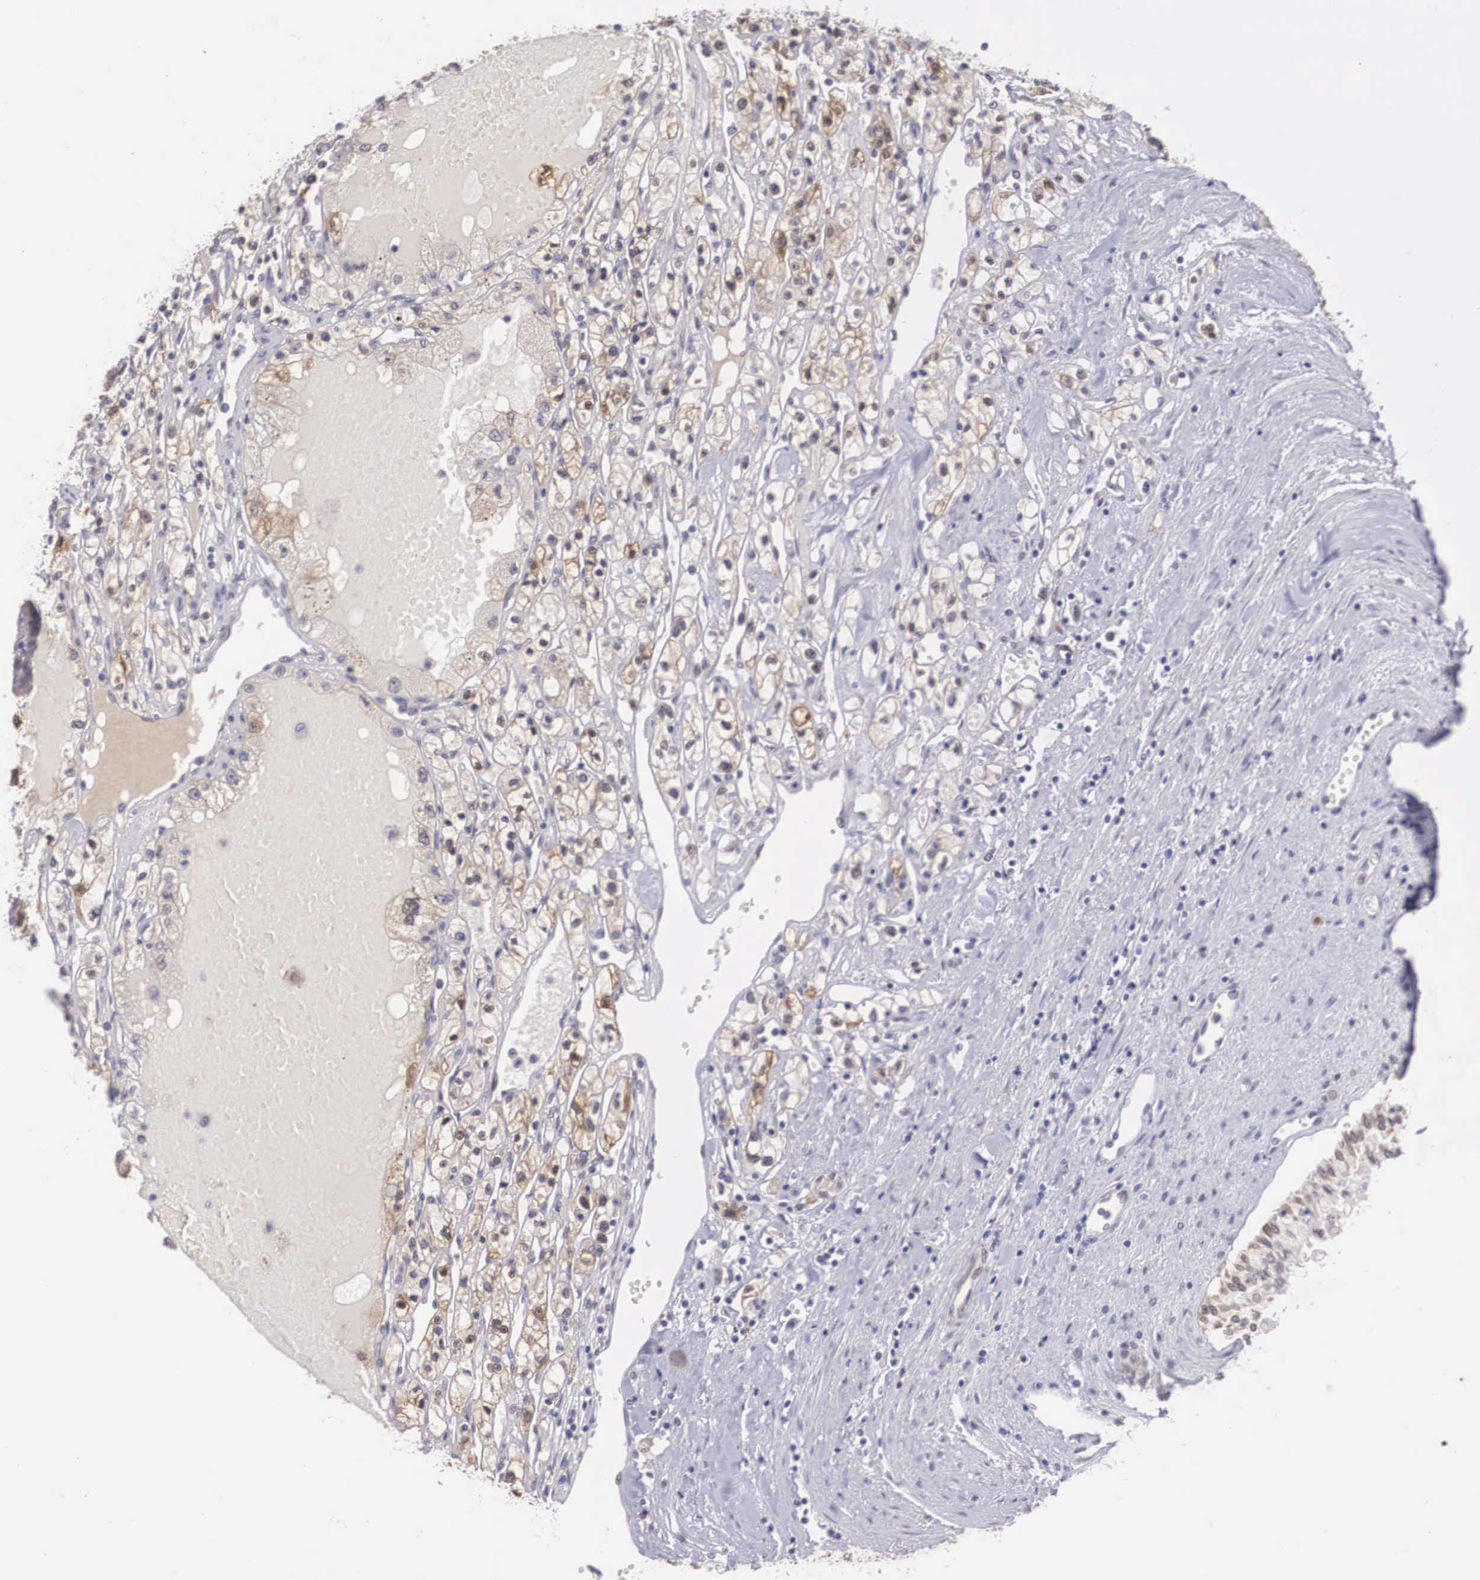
{"staining": {"intensity": "moderate", "quantity": ">75%", "location": "cytoplasmic/membranous,nuclear"}, "tissue": "renal cancer", "cell_type": "Tumor cells", "image_type": "cancer", "snomed": [{"axis": "morphology", "description": "Adenocarcinoma, NOS"}, {"axis": "topography", "description": "Kidney"}], "caption": "Renal cancer (adenocarcinoma) stained for a protein displays moderate cytoplasmic/membranous and nuclear positivity in tumor cells.", "gene": "NINL", "patient": {"sex": "male", "age": 56}}